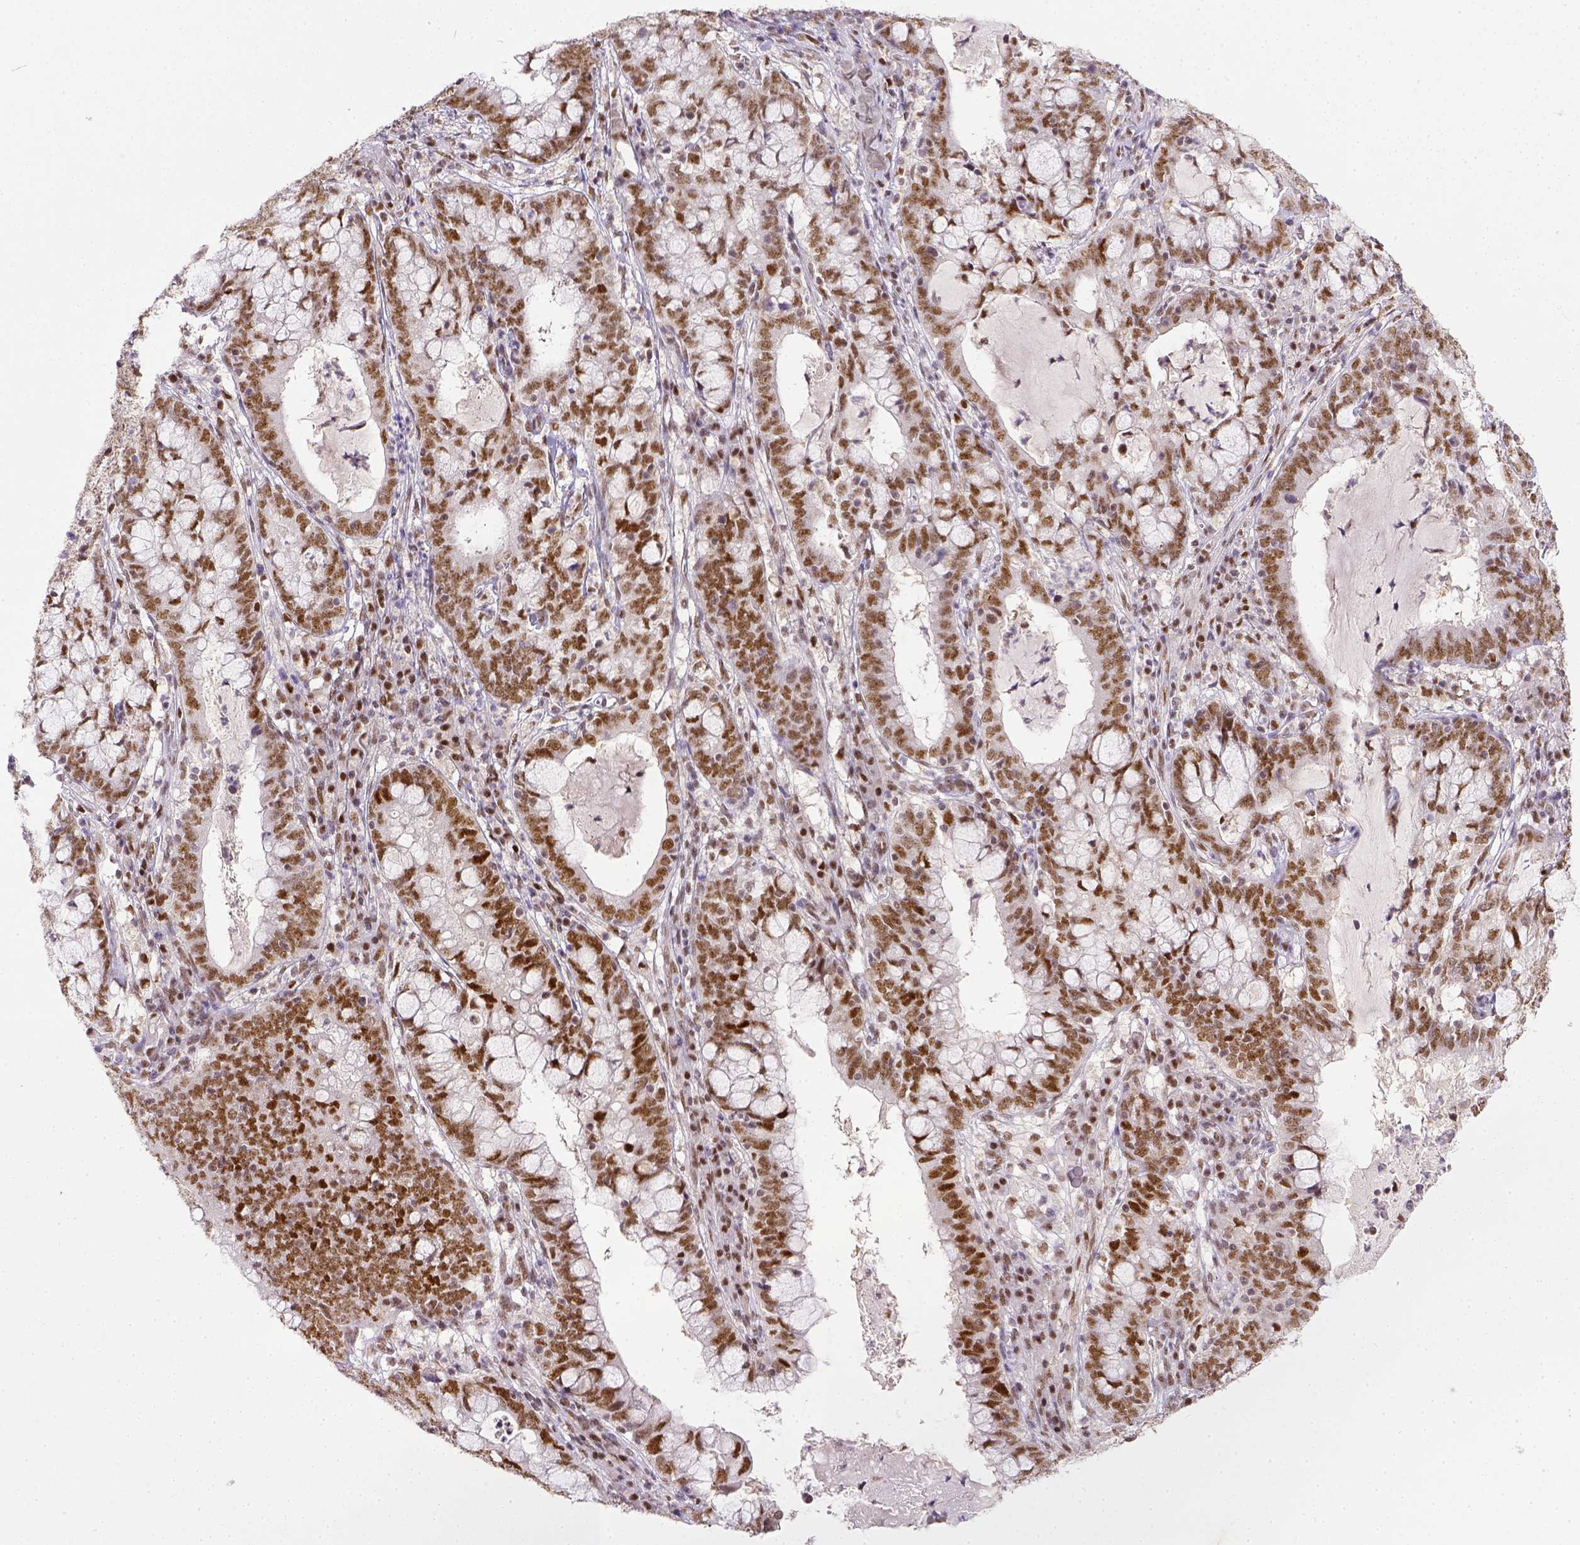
{"staining": {"intensity": "moderate", "quantity": ">75%", "location": "nuclear"}, "tissue": "cervical cancer", "cell_type": "Tumor cells", "image_type": "cancer", "snomed": [{"axis": "morphology", "description": "Adenocarcinoma, NOS"}, {"axis": "topography", "description": "Cervix"}], "caption": "Cervical cancer (adenocarcinoma) stained for a protein demonstrates moderate nuclear positivity in tumor cells.", "gene": "ERCC1", "patient": {"sex": "female", "age": 40}}